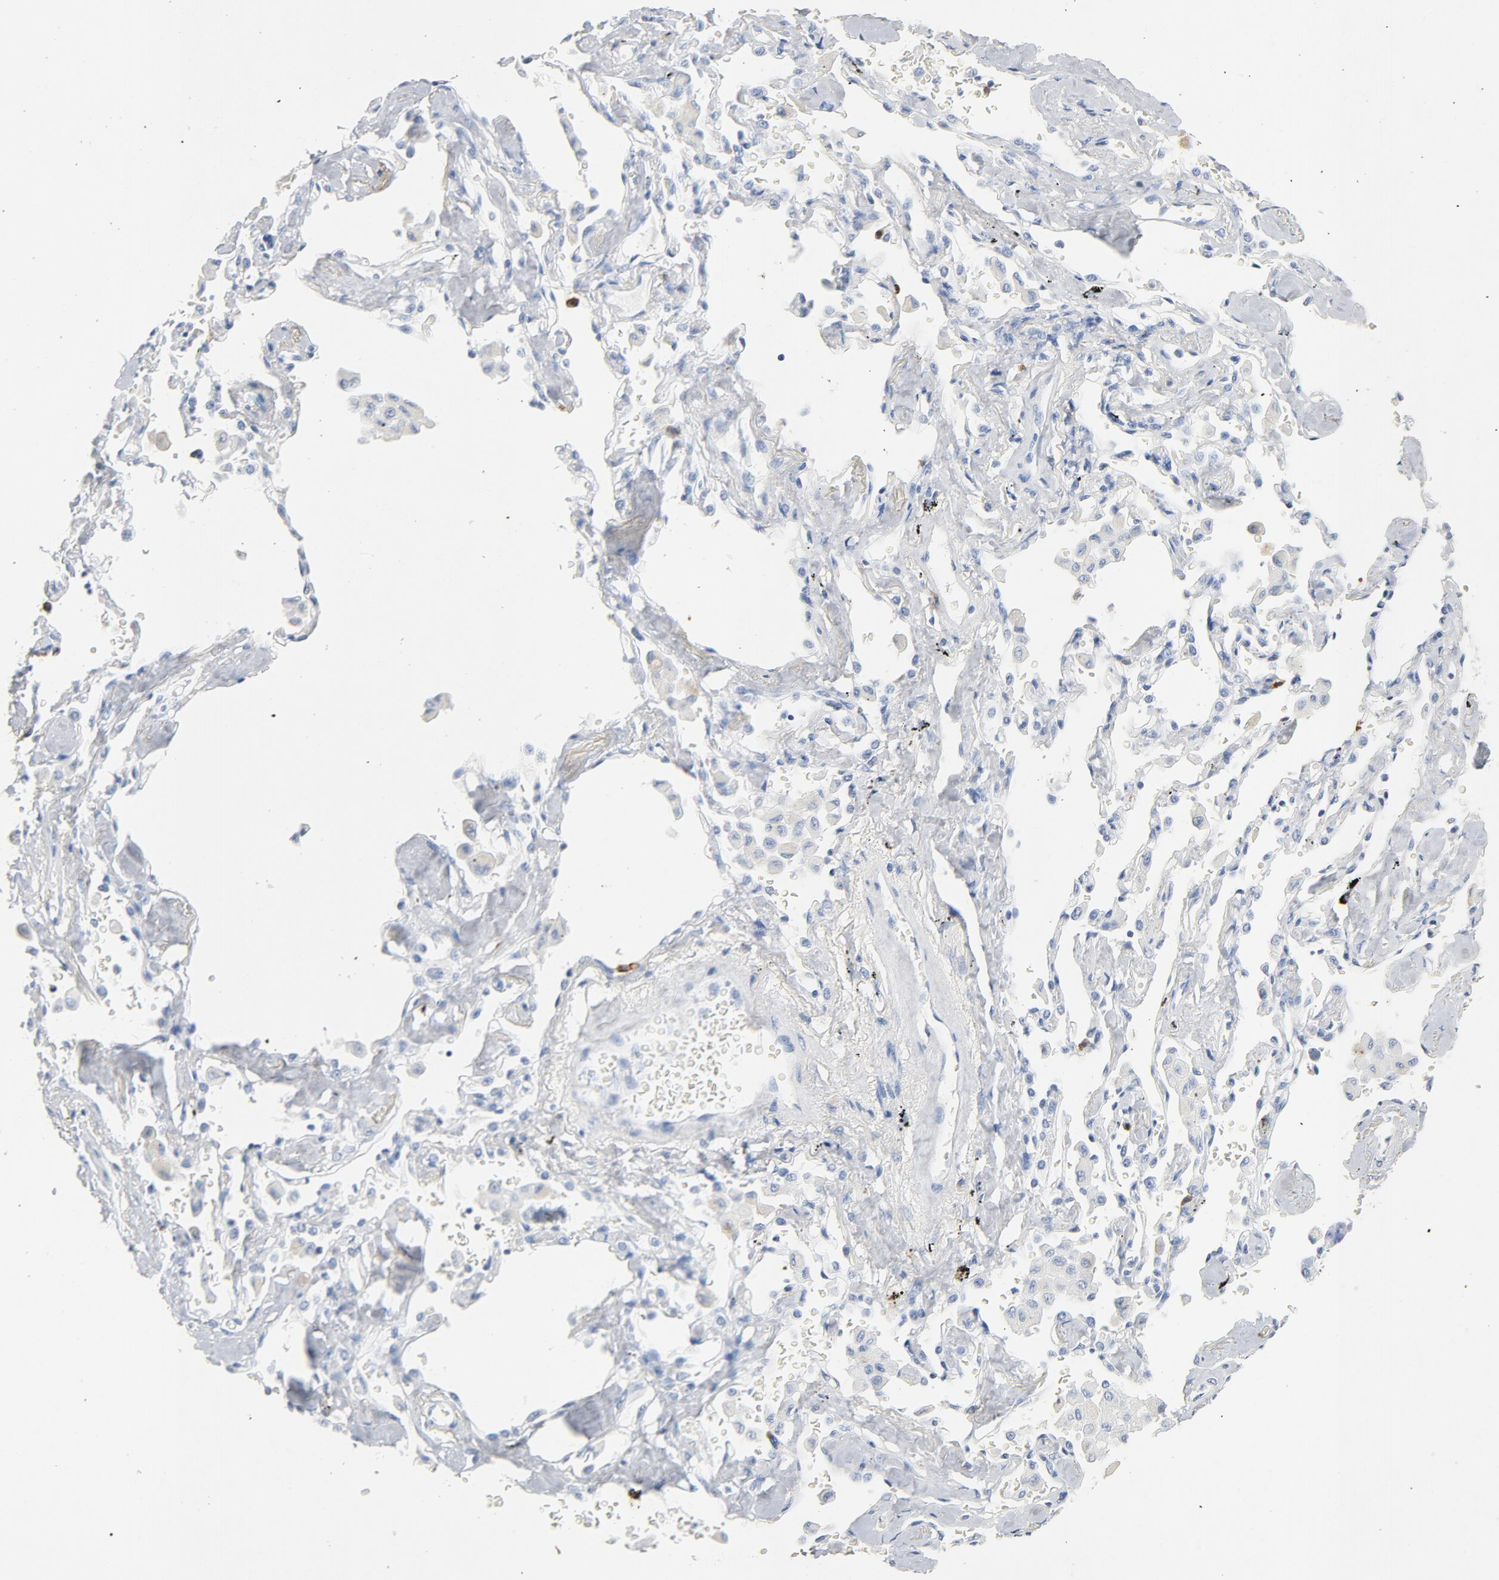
{"staining": {"intensity": "negative", "quantity": "none", "location": "none"}, "tissue": "lung cancer", "cell_type": "Tumor cells", "image_type": "cancer", "snomed": [{"axis": "morphology", "description": "Adenocarcinoma, NOS"}, {"axis": "topography", "description": "Lung"}], "caption": "High magnification brightfield microscopy of lung cancer (adenocarcinoma) stained with DAB (3,3'-diaminobenzidine) (brown) and counterstained with hematoxylin (blue): tumor cells show no significant positivity.", "gene": "PTPRB", "patient": {"sex": "female", "age": 64}}